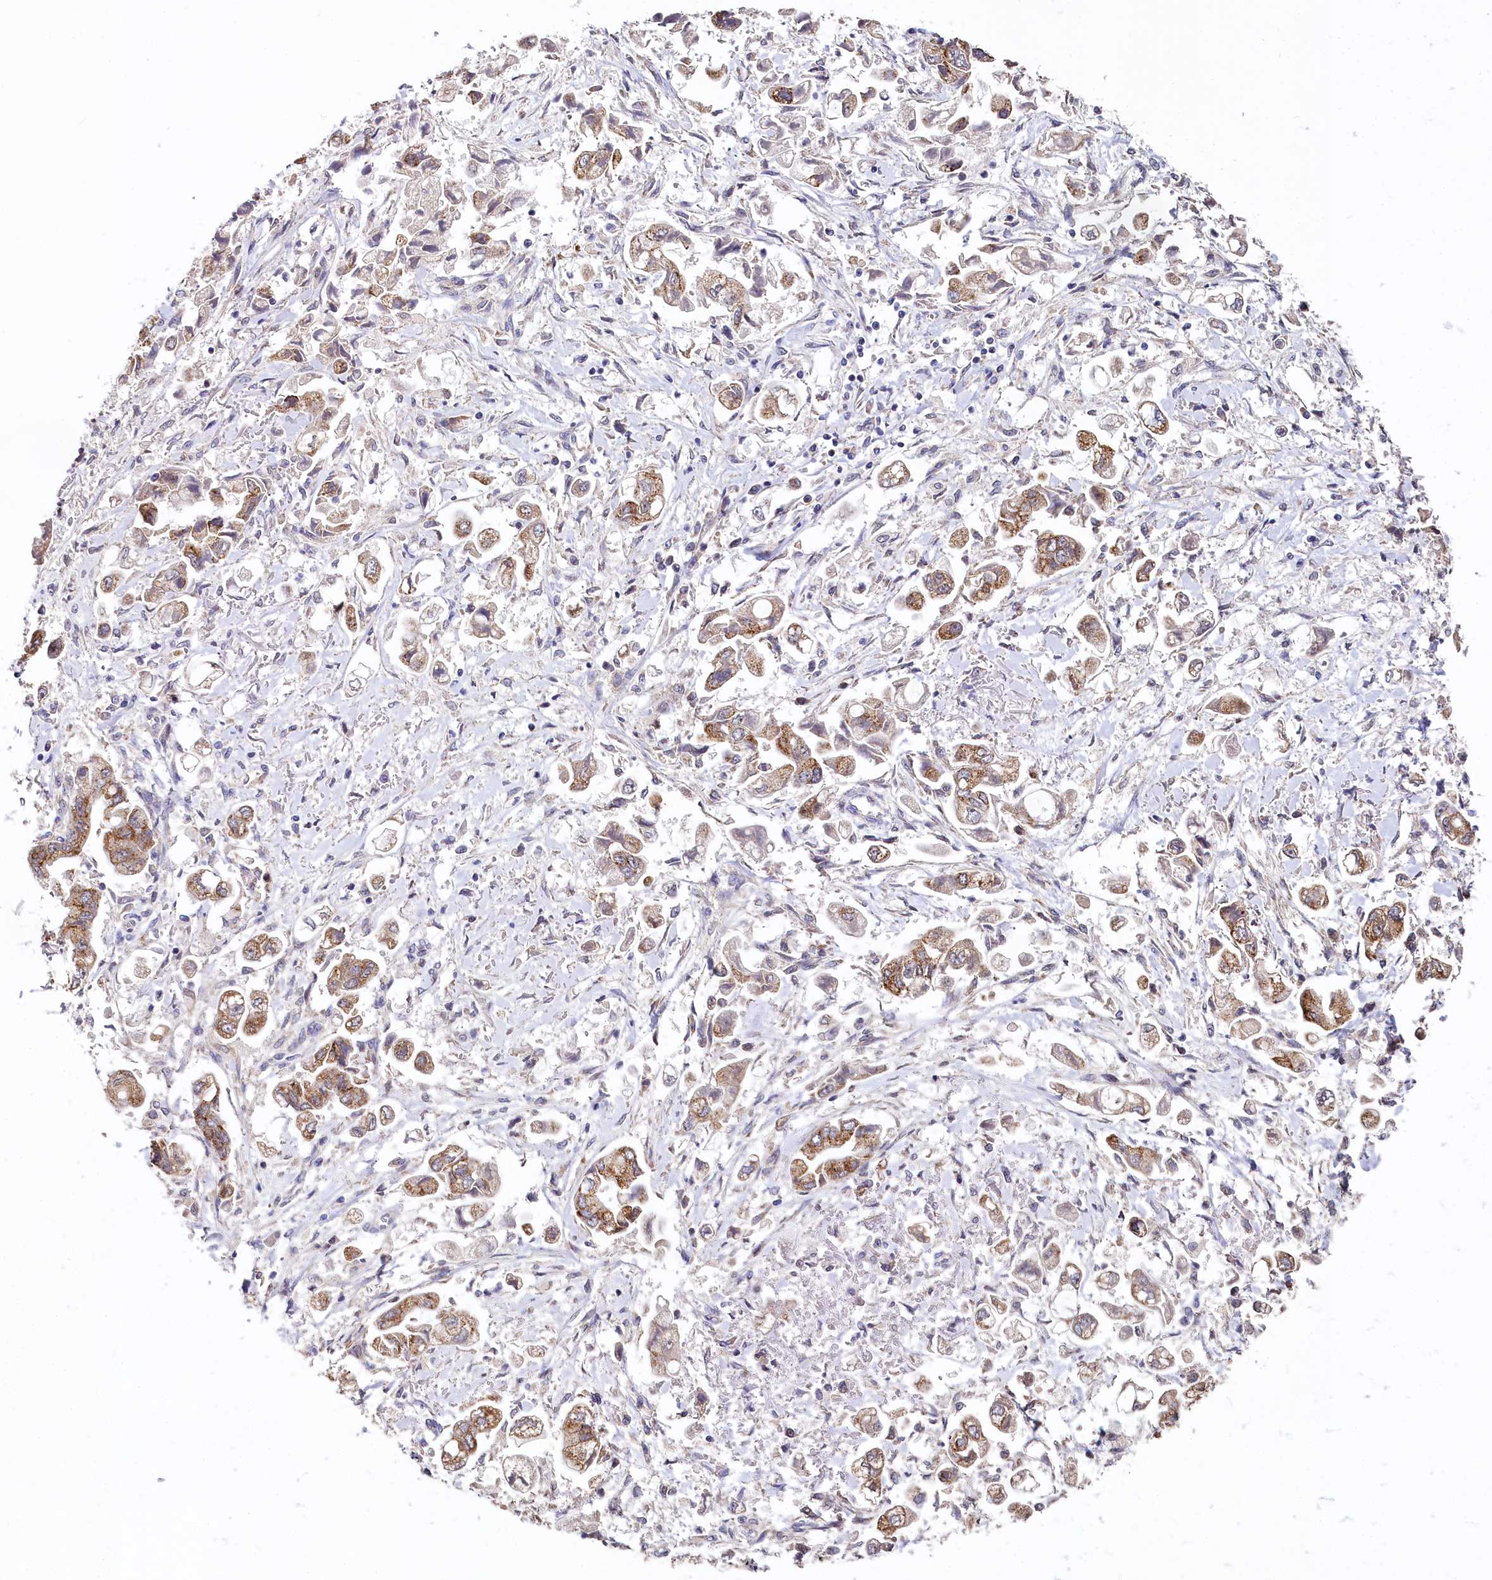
{"staining": {"intensity": "moderate", "quantity": ">75%", "location": "cytoplasmic/membranous"}, "tissue": "stomach cancer", "cell_type": "Tumor cells", "image_type": "cancer", "snomed": [{"axis": "morphology", "description": "Adenocarcinoma, NOS"}, {"axis": "topography", "description": "Stomach"}], "caption": "Stomach cancer tissue reveals moderate cytoplasmic/membranous staining in about >75% of tumor cells, visualized by immunohistochemistry.", "gene": "SPINK9", "patient": {"sex": "male", "age": 62}}